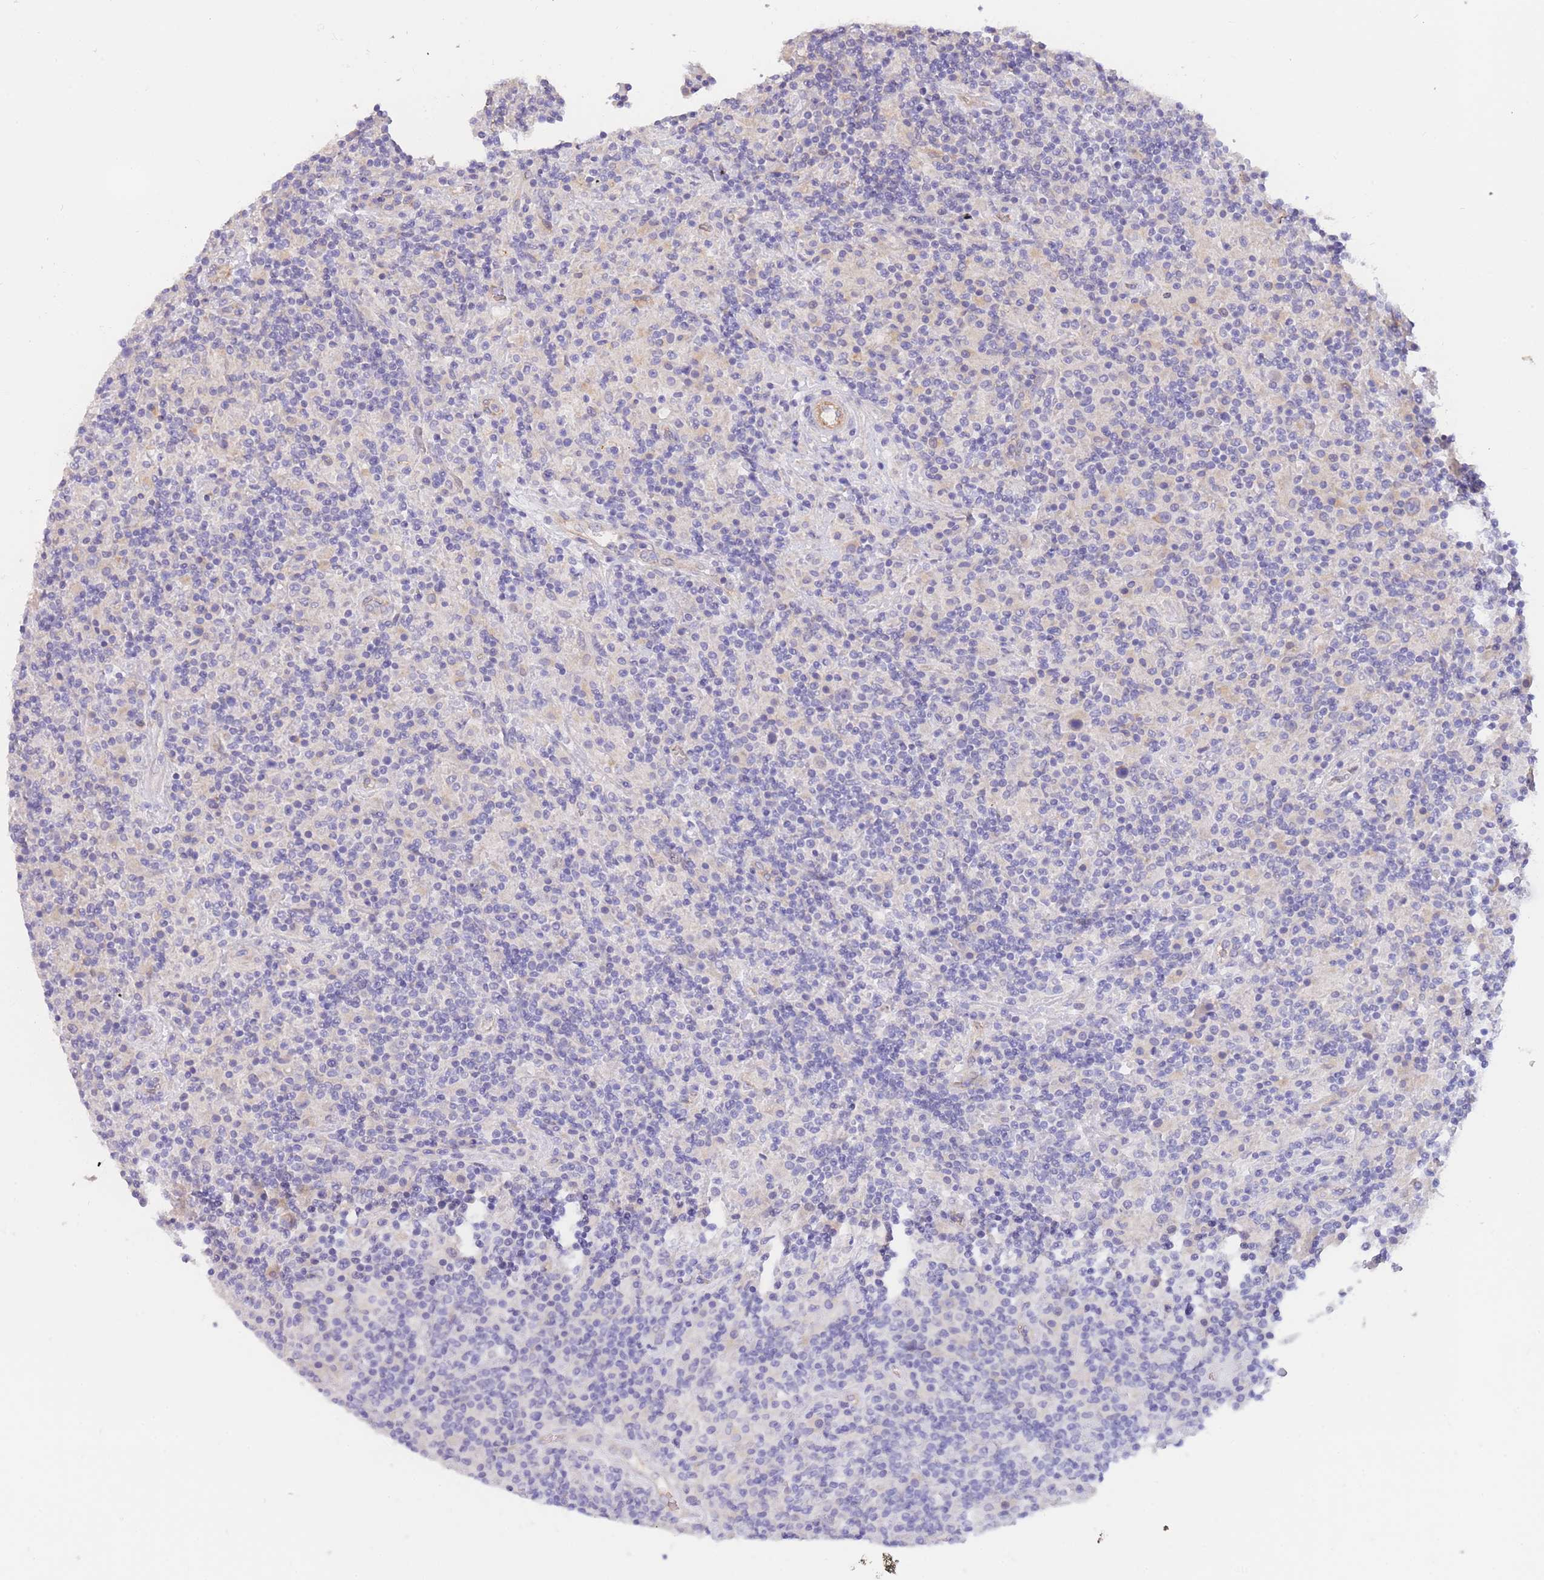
{"staining": {"intensity": "negative", "quantity": "none", "location": "none"}, "tissue": "lymphoma", "cell_type": "Tumor cells", "image_type": "cancer", "snomed": [{"axis": "morphology", "description": "Hodgkin's disease, NOS"}, {"axis": "topography", "description": "Lymph node"}], "caption": "Image shows no significant protein positivity in tumor cells of Hodgkin's disease. (DAB (3,3'-diaminobenzidine) immunohistochemistry with hematoxylin counter stain).", "gene": "SULT1A1", "patient": {"sex": "male", "age": 70}}